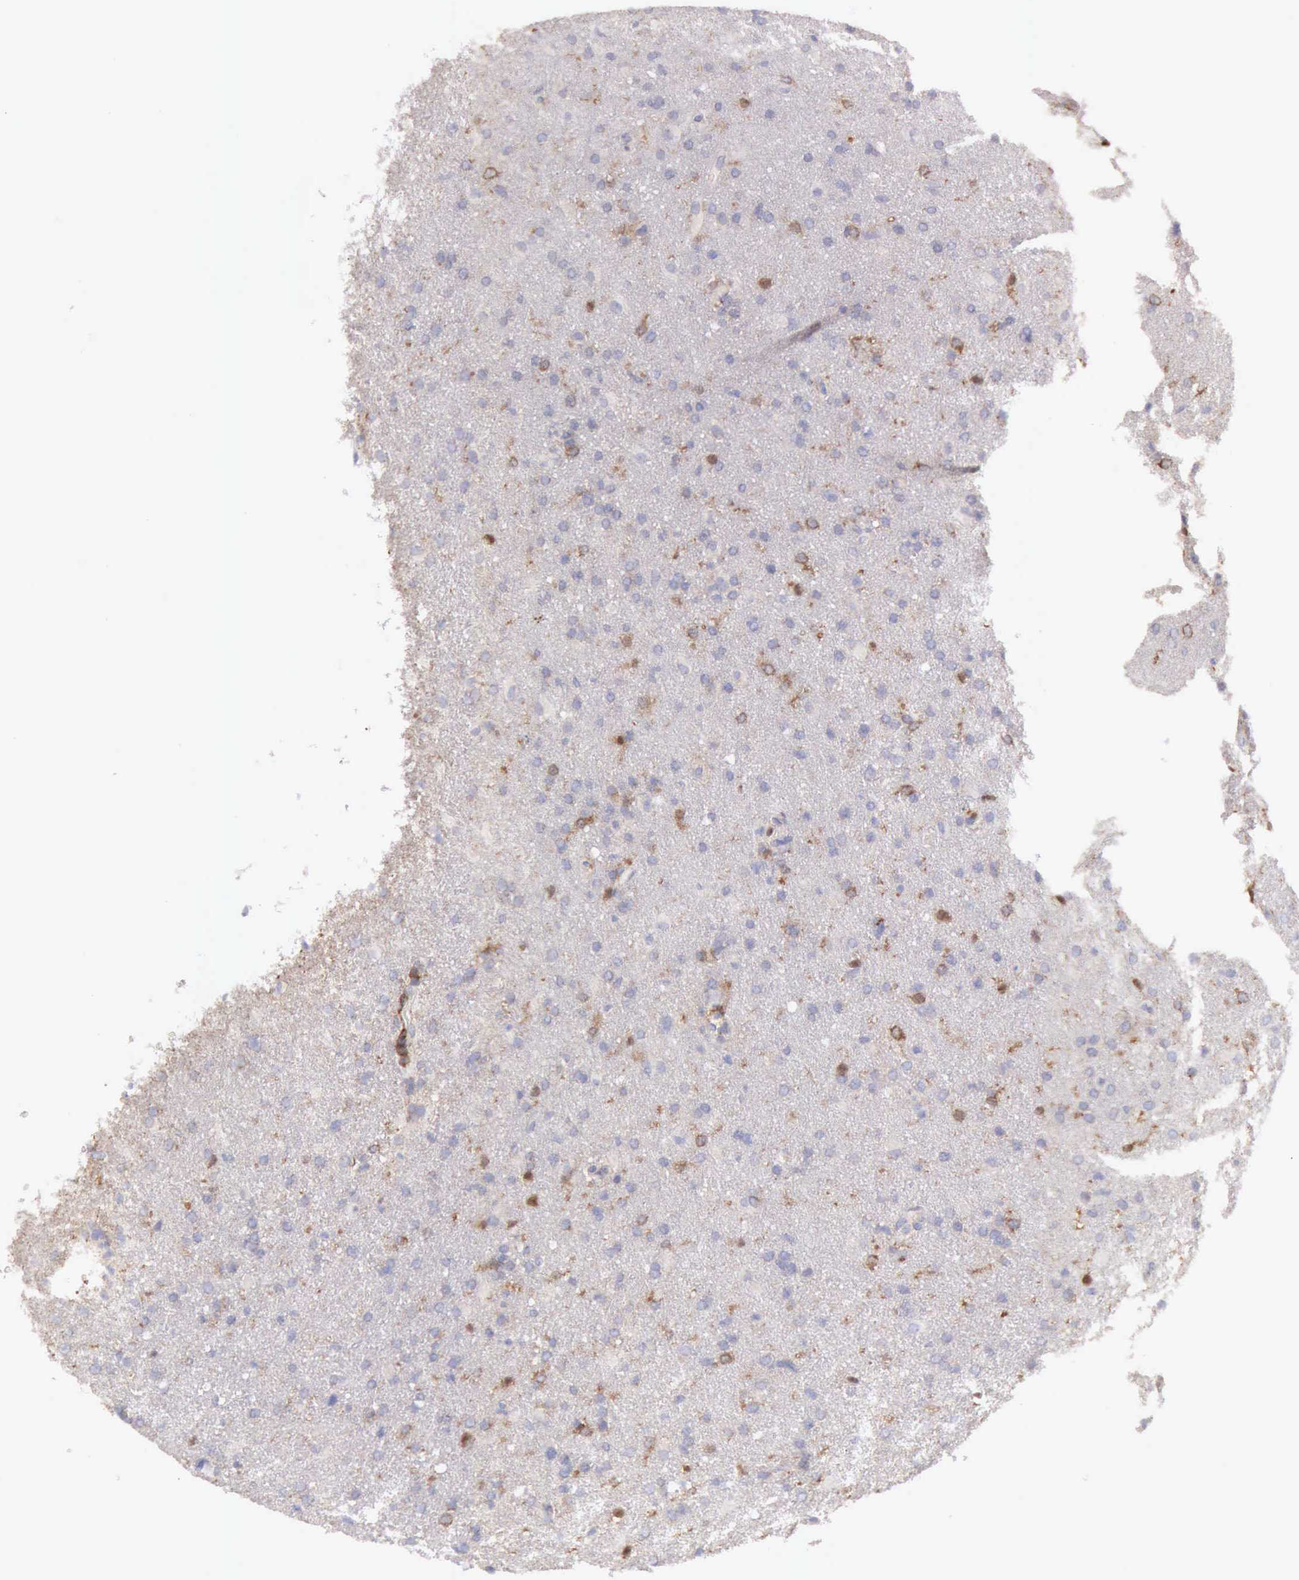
{"staining": {"intensity": "weak", "quantity": "<25%", "location": "cytoplasmic/membranous"}, "tissue": "glioma", "cell_type": "Tumor cells", "image_type": "cancer", "snomed": [{"axis": "morphology", "description": "Glioma, malignant, High grade"}, {"axis": "topography", "description": "Brain"}], "caption": "An immunohistochemistry (IHC) image of glioma is shown. There is no staining in tumor cells of glioma.", "gene": "ARHGAP4", "patient": {"sex": "male", "age": 68}}